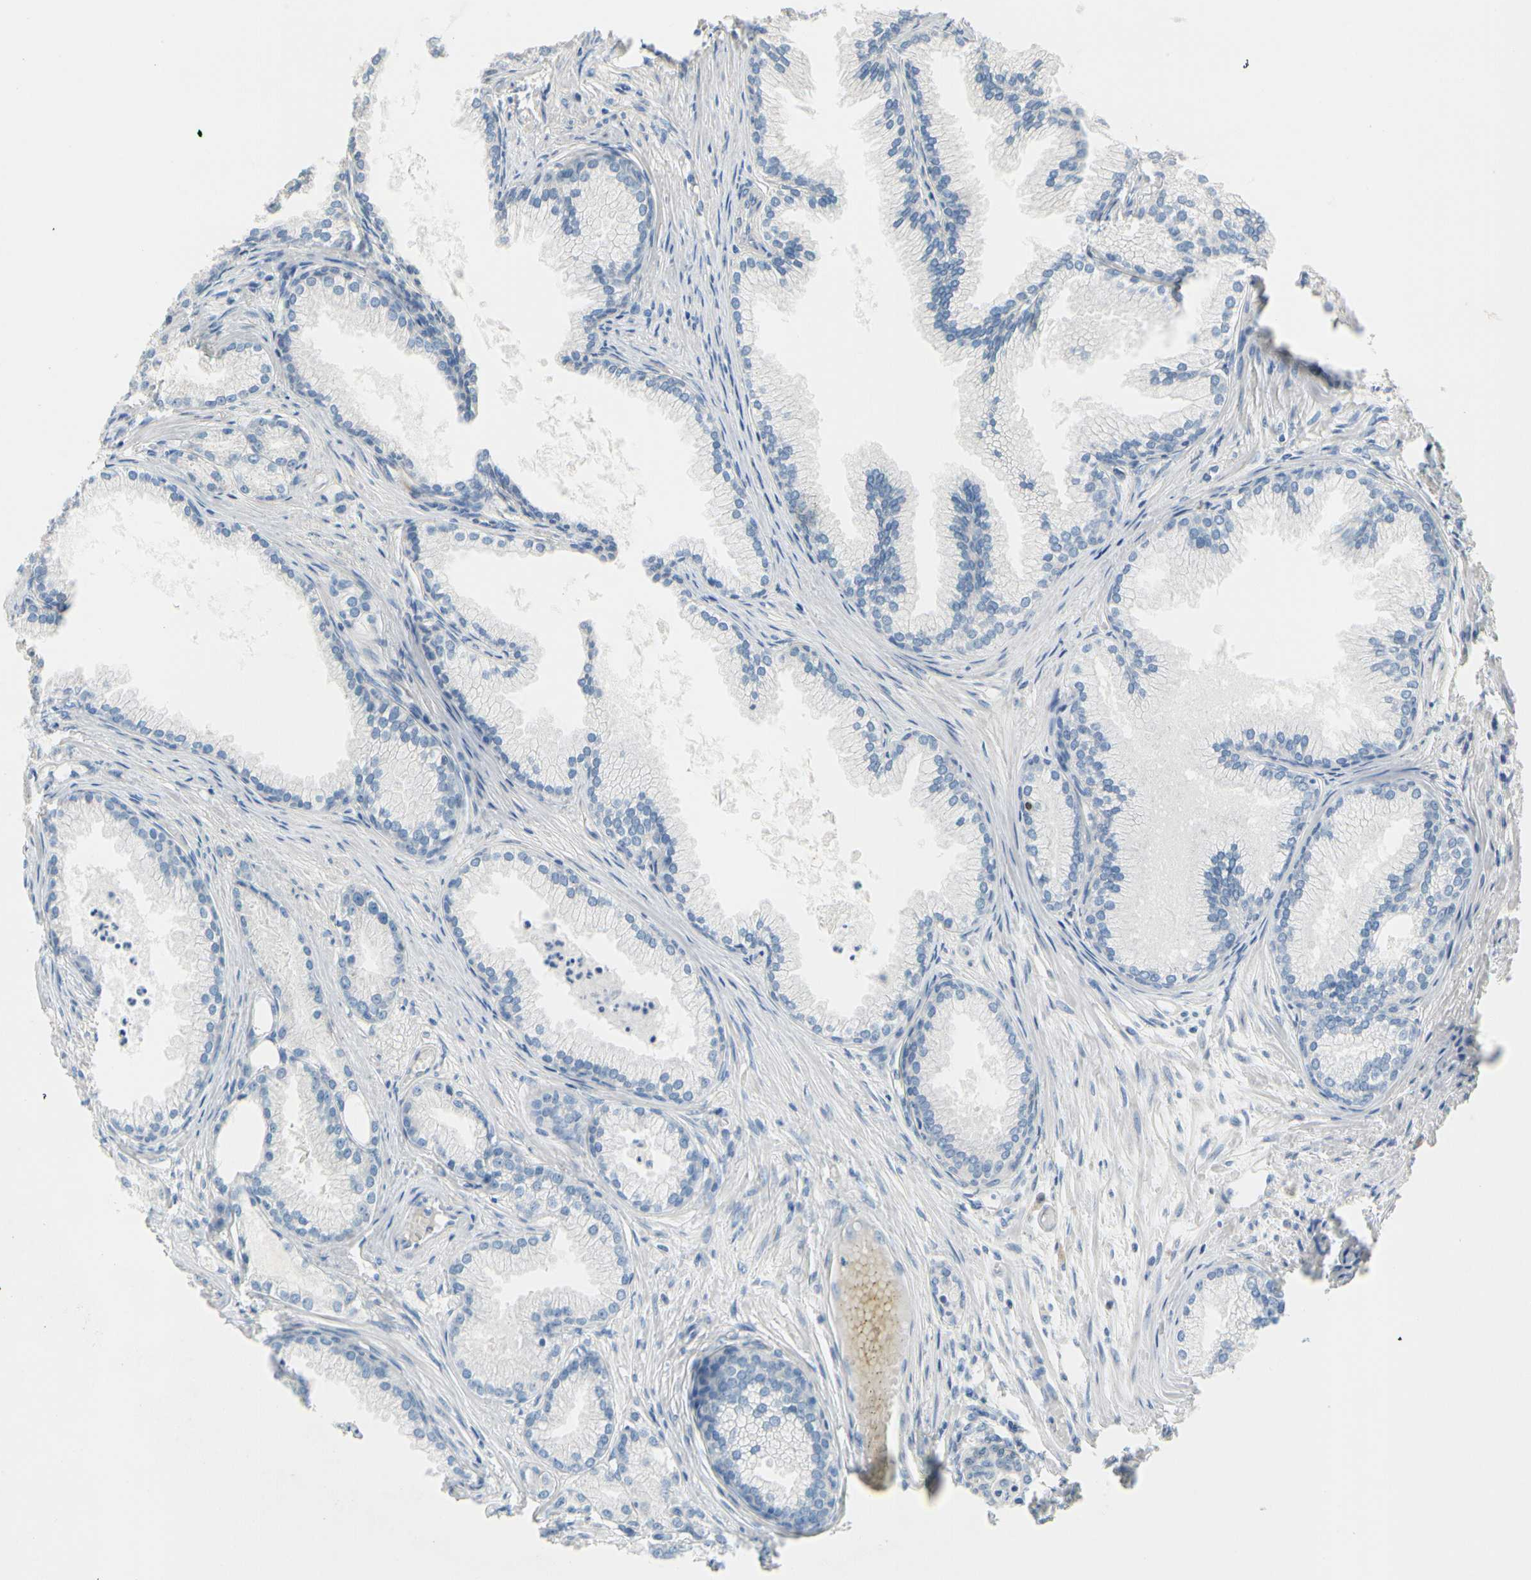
{"staining": {"intensity": "negative", "quantity": "none", "location": "none"}, "tissue": "prostate cancer", "cell_type": "Tumor cells", "image_type": "cancer", "snomed": [{"axis": "morphology", "description": "Adenocarcinoma, Low grade"}, {"axis": "topography", "description": "Prostate"}], "caption": "This is an immunohistochemistry micrograph of human prostate cancer. There is no staining in tumor cells.", "gene": "CKAP2", "patient": {"sex": "male", "age": 72}}